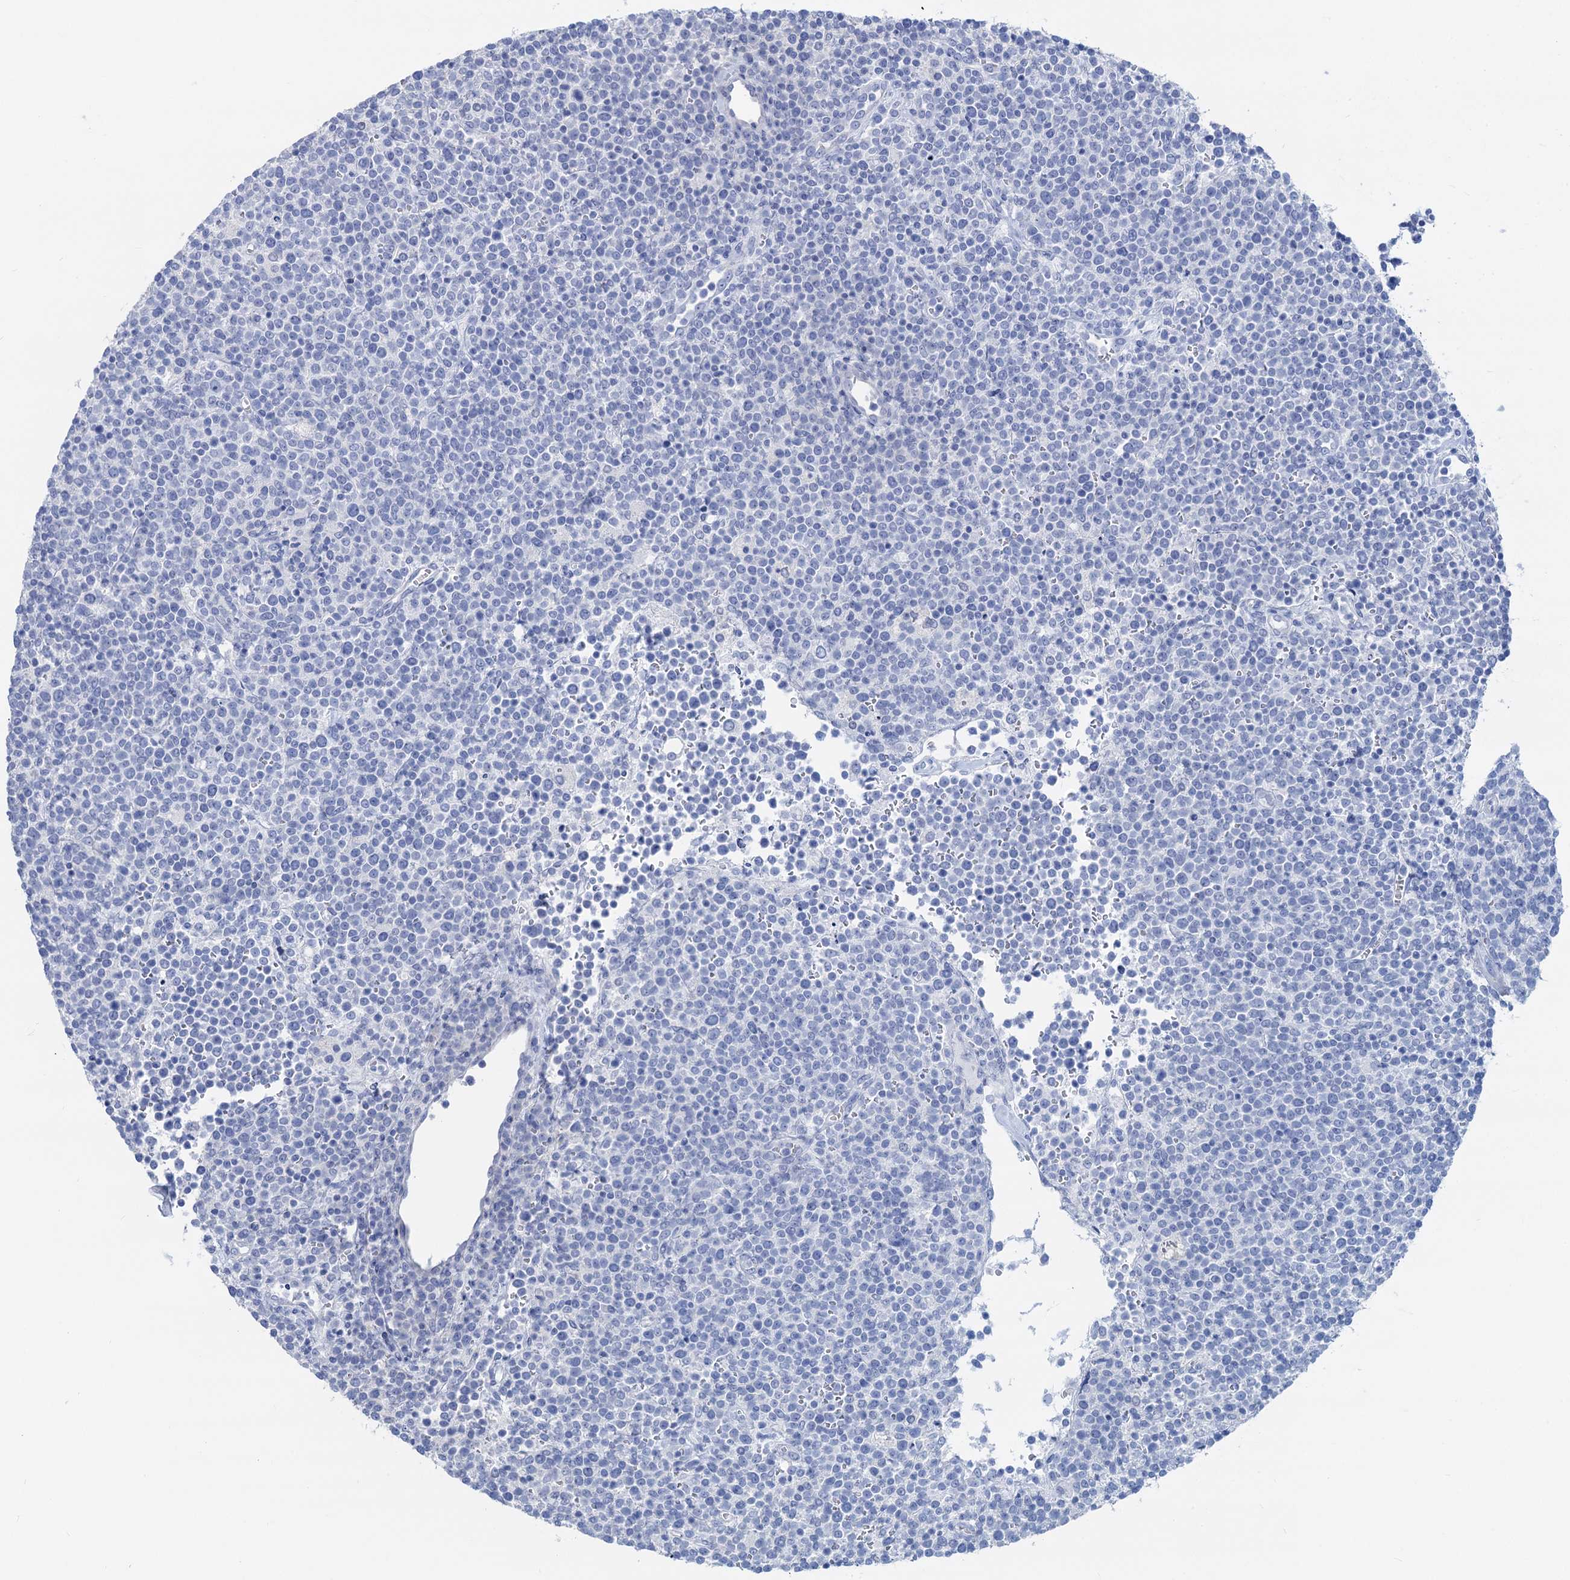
{"staining": {"intensity": "negative", "quantity": "none", "location": "none"}, "tissue": "lymphoma", "cell_type": "Tumor cells", "image_type": "cancer", "snomed": [{"axis": "morphology", "description": "Malignant lymphoma, non-Hodgkin's type, High grade"}, {"axis": "topography", "description": "Lymph node"}], "caption": "IHC photomicrograph of neoplastic tissue: human lymphoma stained with DAB (3,3'-diaminobenzidine) reveals no significant protein positivity in tumor cells. Nuclei are stained in blue.", "gene": "RBP3", "patient": {"sex": "male", "age": 61}}